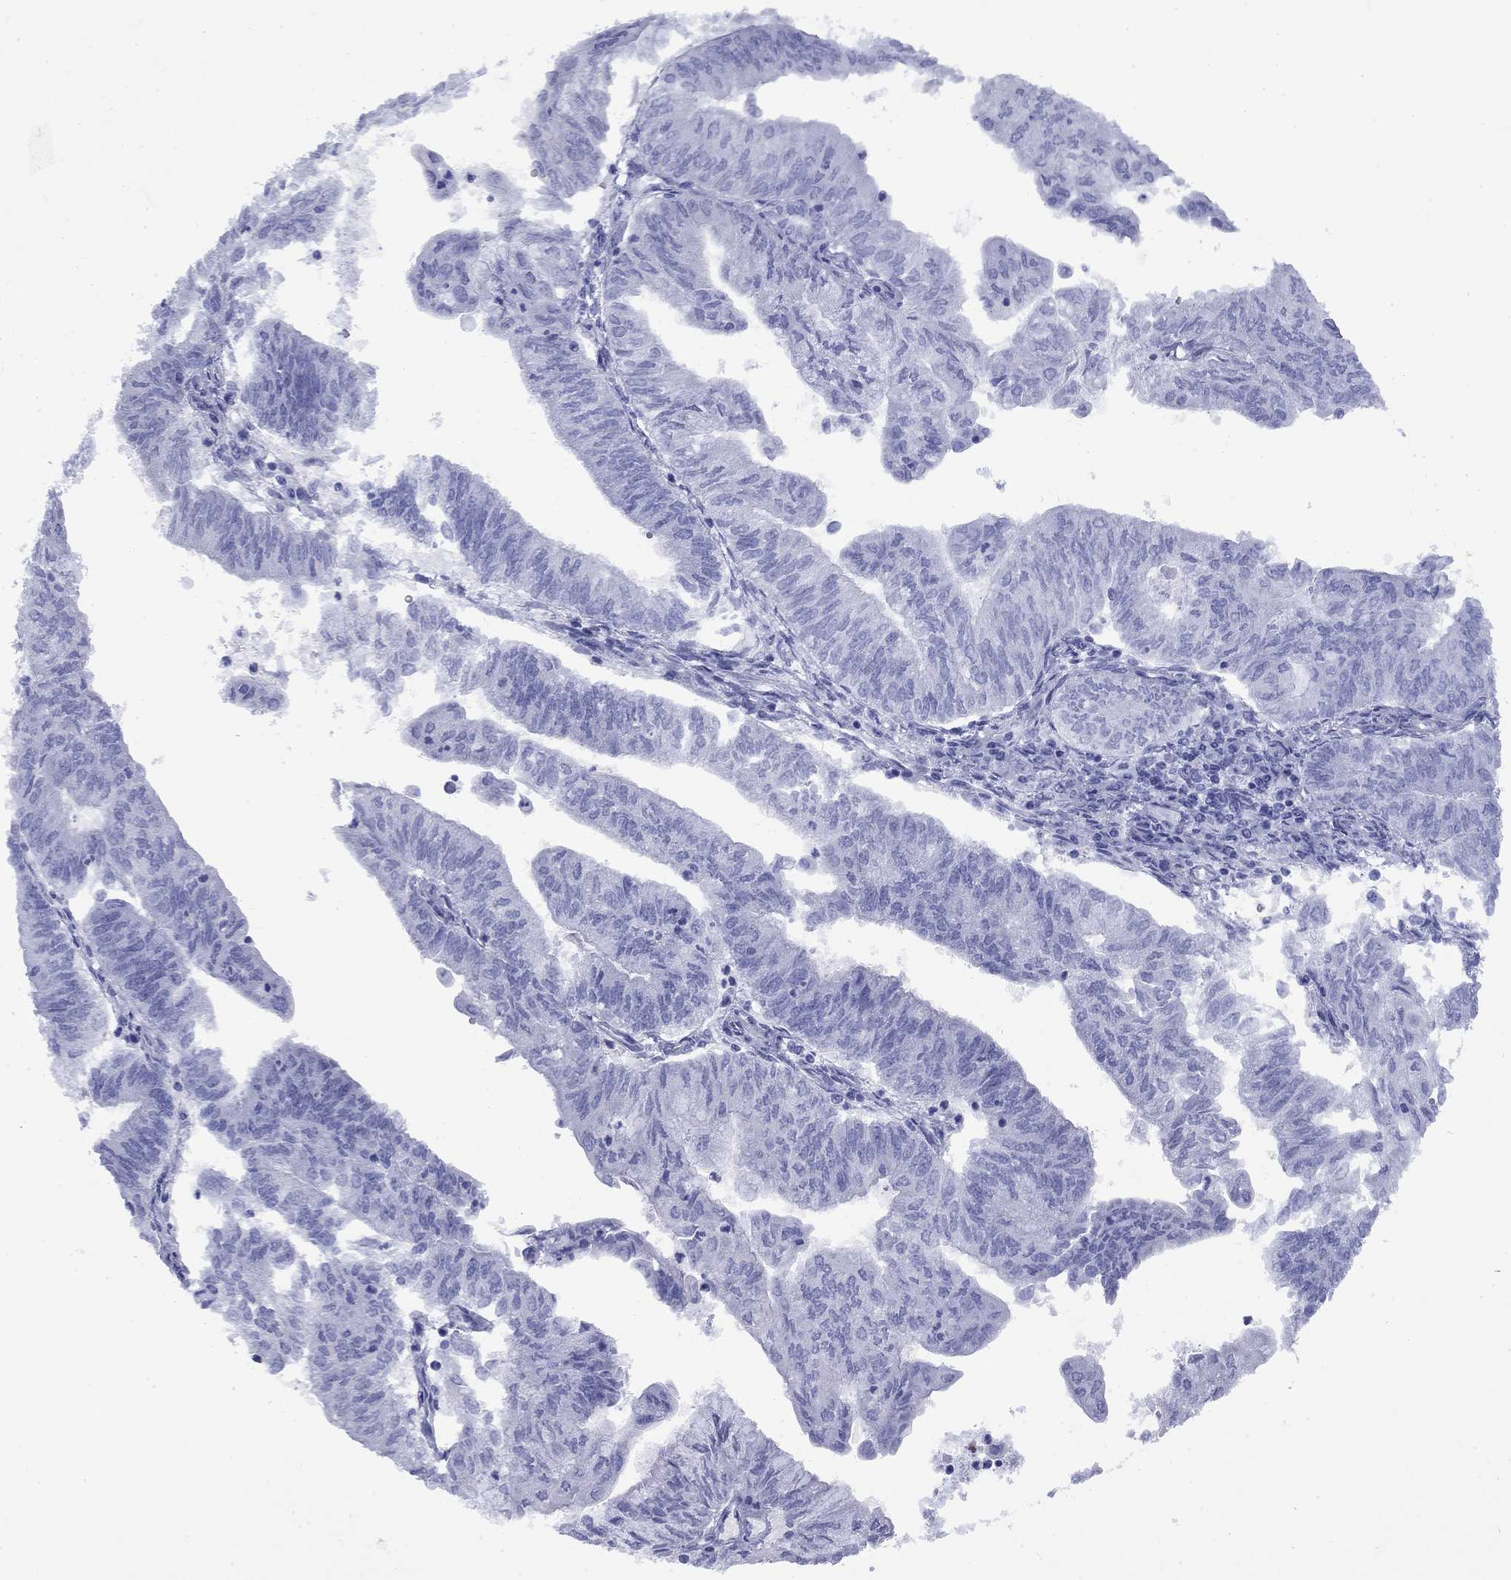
{"staining": {"intensity": "negative", "quantity": "none", "location": "none"}, "tissue": "endometrial cancer", "cell_type": "Tumor cells", "image_type": "cancer", "snomed": [{"axis": "morphology", "description": "Adenocarcinoma, NOS"}, {"axis": "topography", "description": "Endometrium"}], "caption": "A high-resolution photomicrograph shows IHC staining of endometrial cancer, which displays no significant positivity in tumor cells.", "gene": "ROM1", "patient": {"sex": "female", "age": 59}}